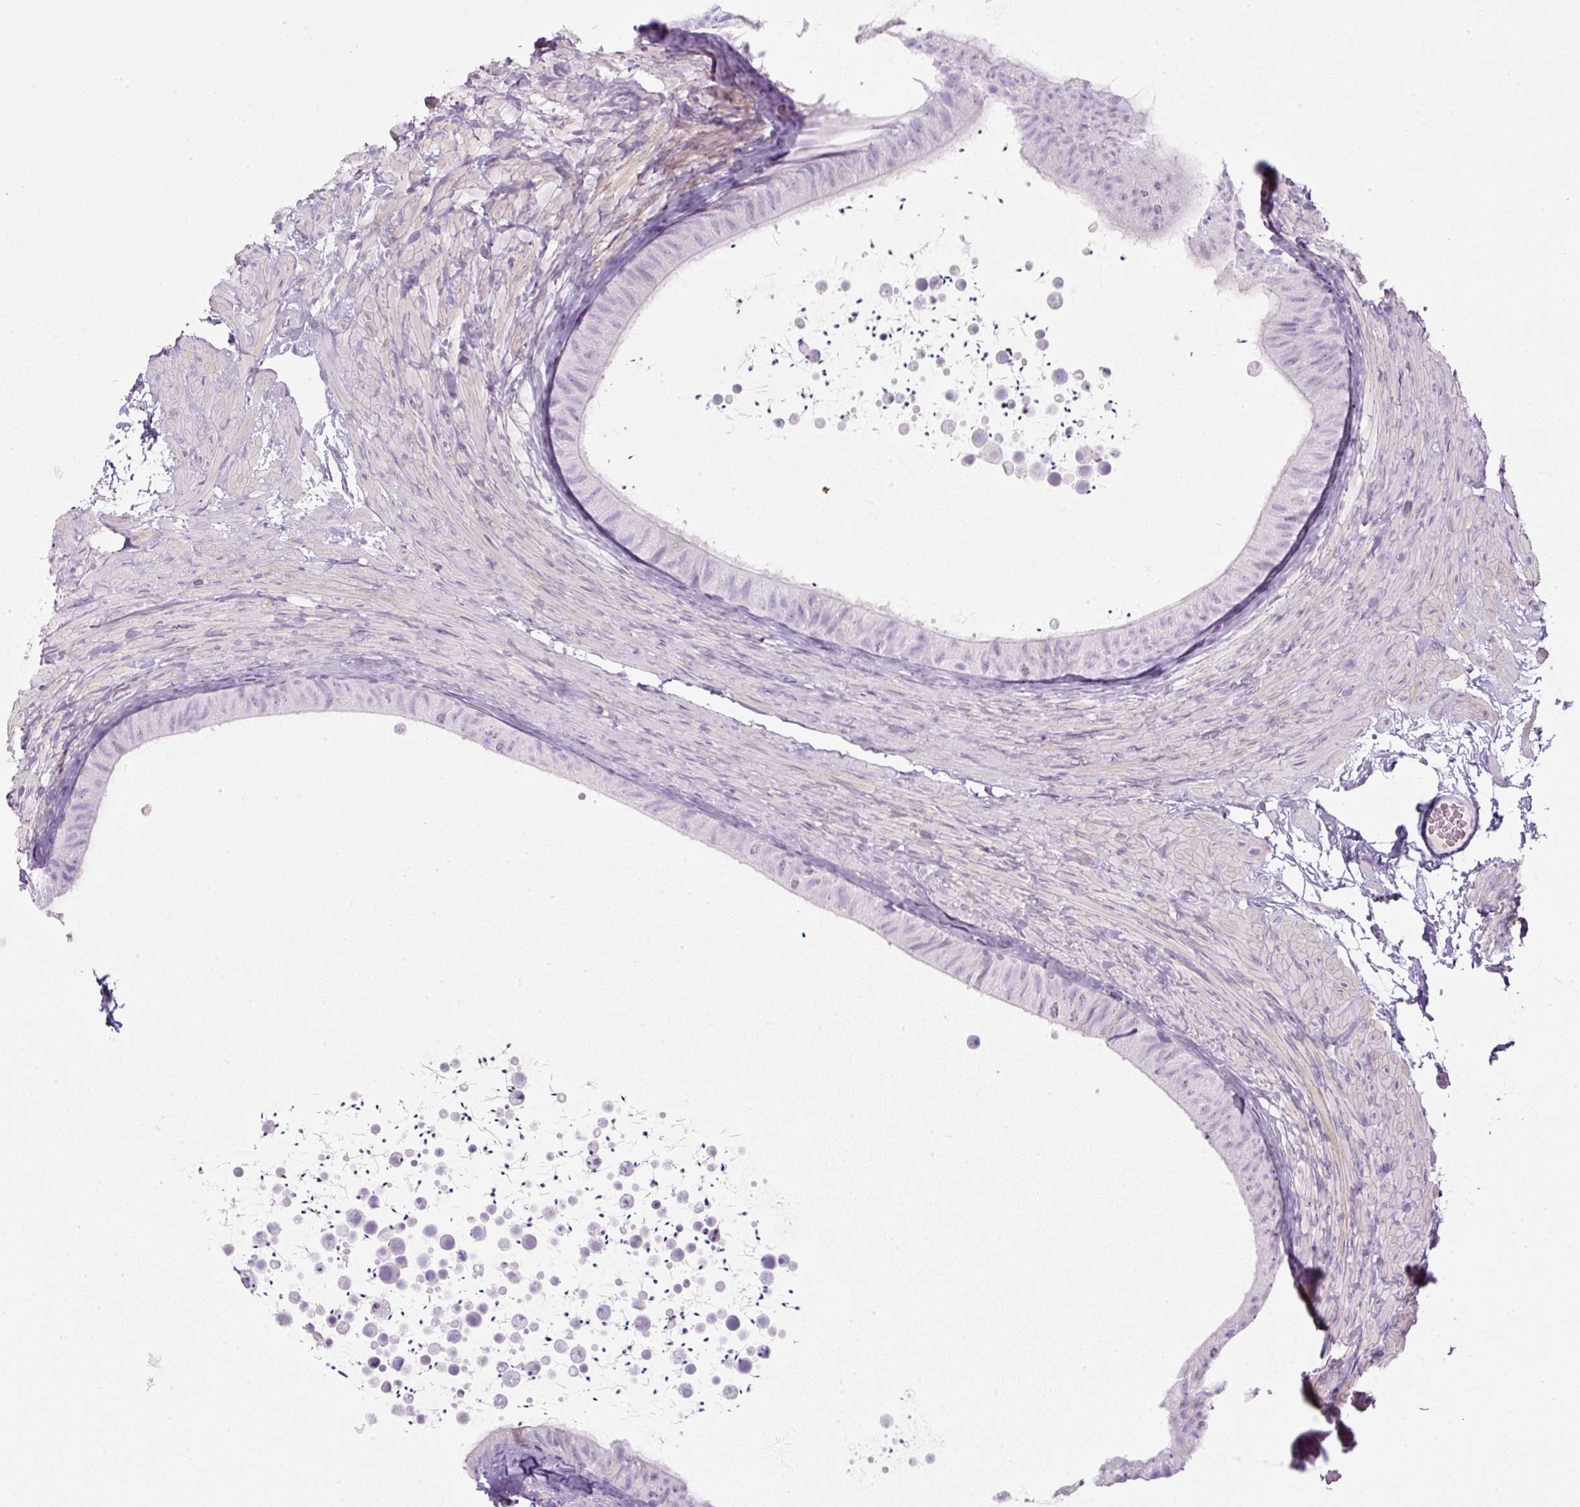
{"staining": {"intensity": "negative", "quantity": "none", "location": "none"}, "tissue": "epididymis", "cell_type": "Glandular cells", "image_type": "normal", "snomed": [{"axis": "morphology", "description": "Normal tissue, NOS"}, {"axis": "topography", "description": "Epididymis, spermatic cord, NOS"}, {"axis": "topography", "description": "Epididymis"}], "caption": "High power microscopy photomicrograph of an immunohistochemistry histopathology image of benign epididymis, revealing no significant staining in glandular cells. (Immunohistochemistry (ihc), brightfield microscopy, high magnification).", "gene": "ENSG00000288796", "patient": {"sex": "male", "age": 31}}